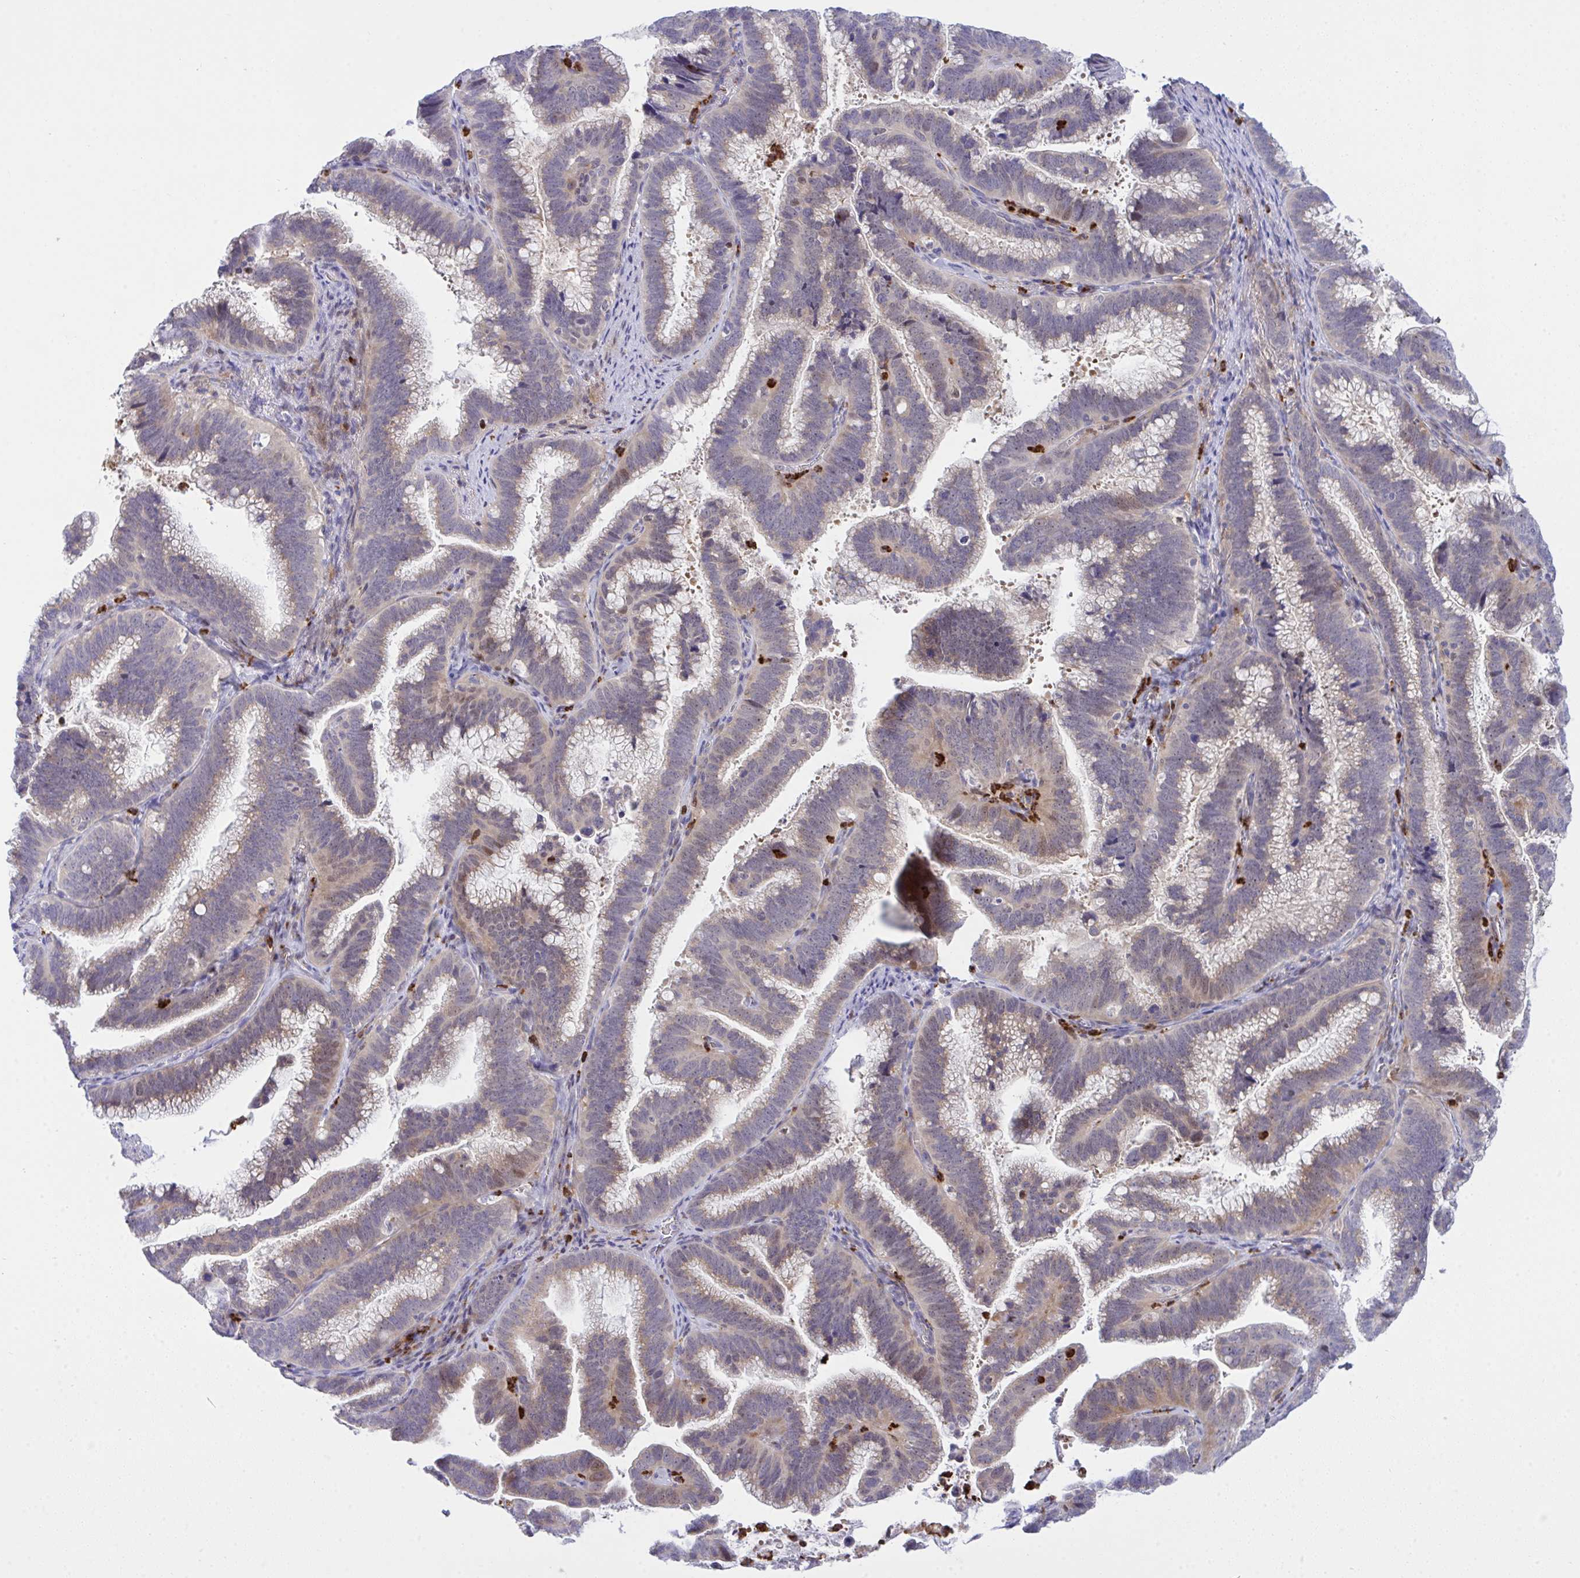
{"staining": {"intensity": "weak", "quantity": ">75%", "location": "cytoplasmic/membranous,nuclear"}, "tissue": "cervical cancer", "cell_type": "Tumor cells", "image_type": "cancer", "snomed": [{"axis": "morphology", "description": "Adenocarcinoma, NOS"}, {"axis": "topography", "description": "Cervix"}], "caption": "This image displays immunohistochemistry staining of cervical adenocarcinoma, with low weak cytoplasmic/membranous and nuclear expression in approximately >75% of tumor cells.", "gene": "ZNF554", "patient": {"sex": "female", "age": 61}}